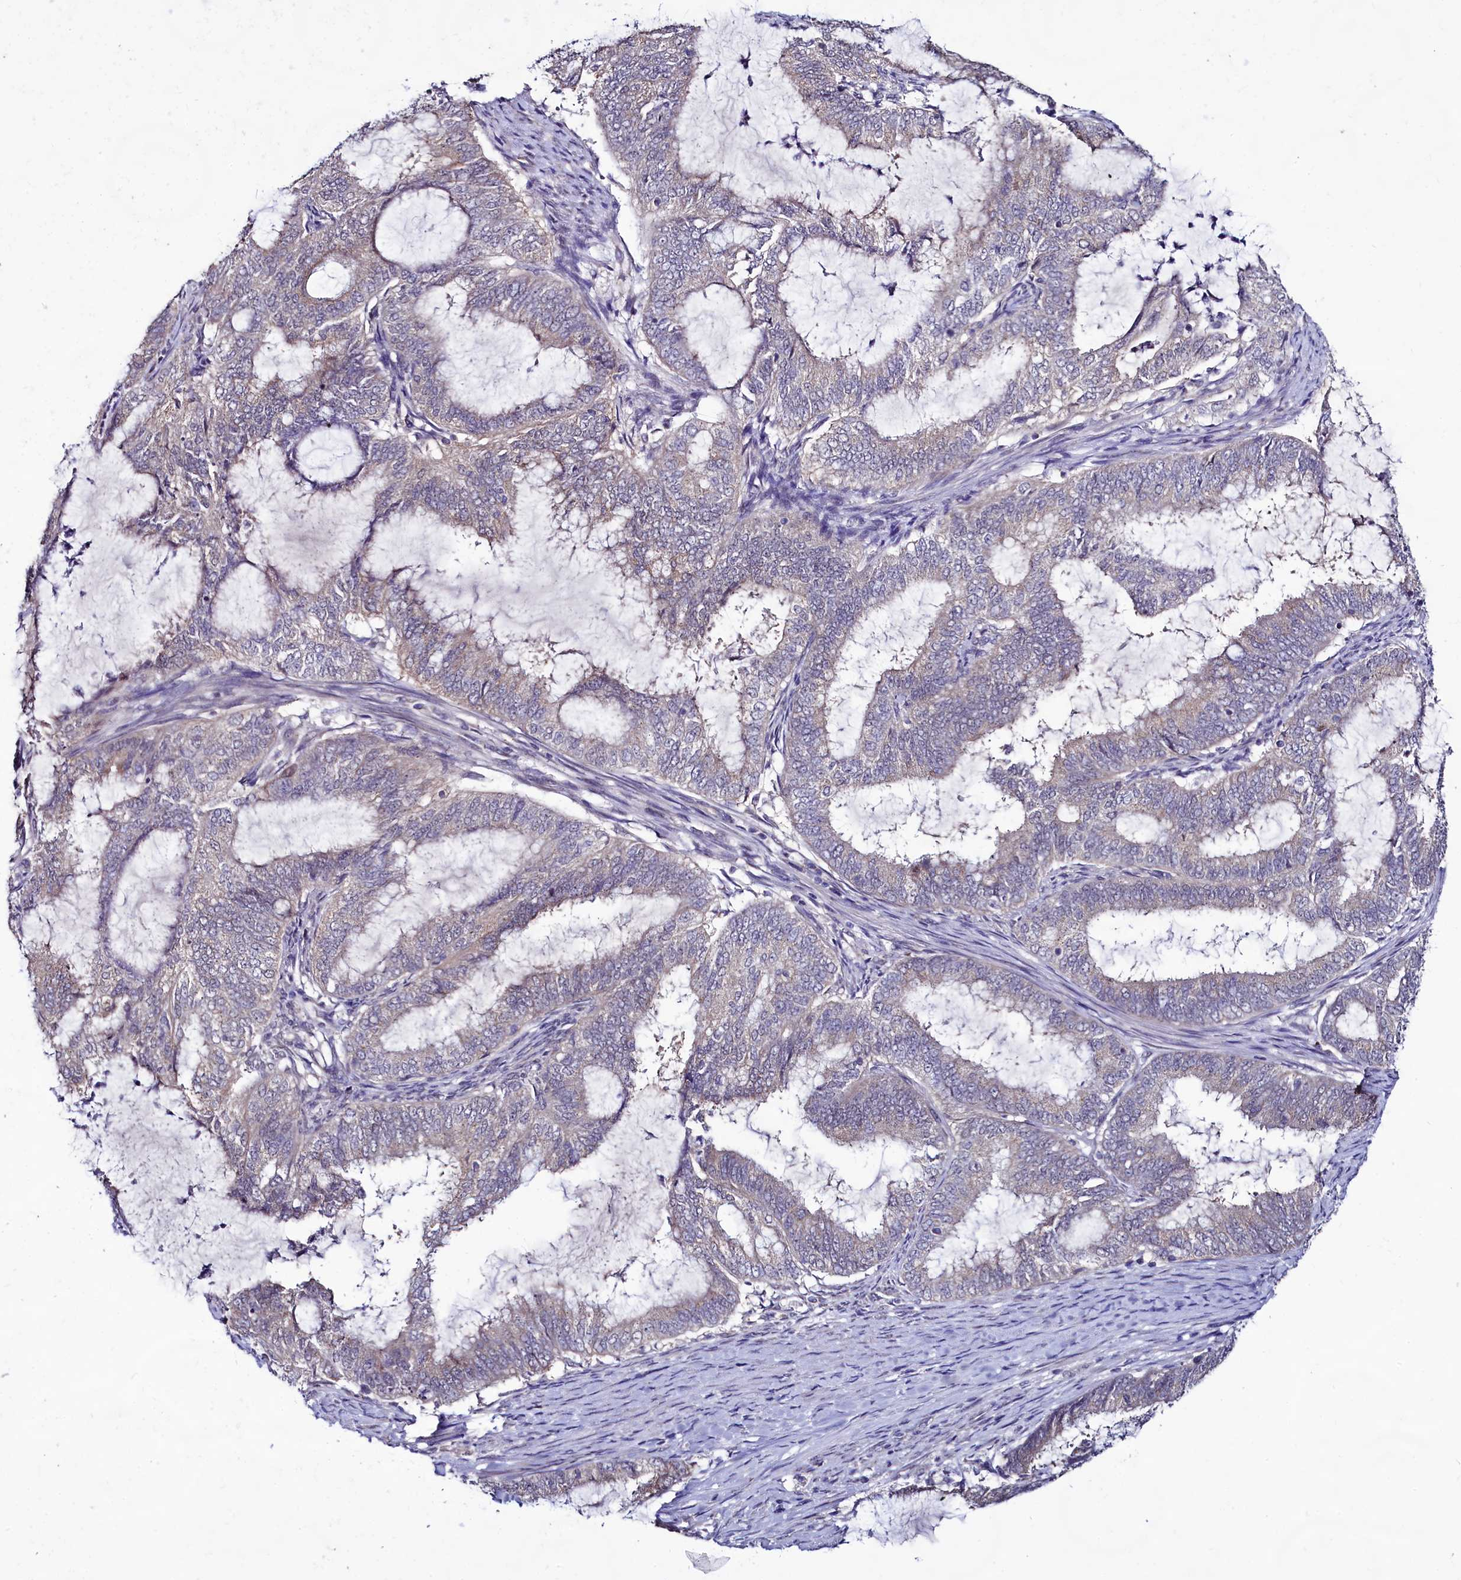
{"staining": {"intensity": "weak", "quantity": "25%-75%", "location": "cytoplasmic/membranous"}, "tissue": "endometrial cancer", "cell_type": "Tumor cells", "image_type": "cancer", "snomed": [{"axis": "morphology", "description": "Adenocarcinoma, NOS"}, {"axis": "topography", "description": "Endometrium"}], "caption": "An IHC image of tumor tissue is shown. Protein staining in brown highlights weak cytoplasmic/membranous positivity in adenocarcinoma (endometrial) within tumor cells. The staining was performed using DAB (3,3'-diaminobenzidine), with brown indicating positive protein expression. Nuclei are stained blue with hematoxylin.", "gene": "SEC24C", "patient": {"sex": "female", "age": 51}}